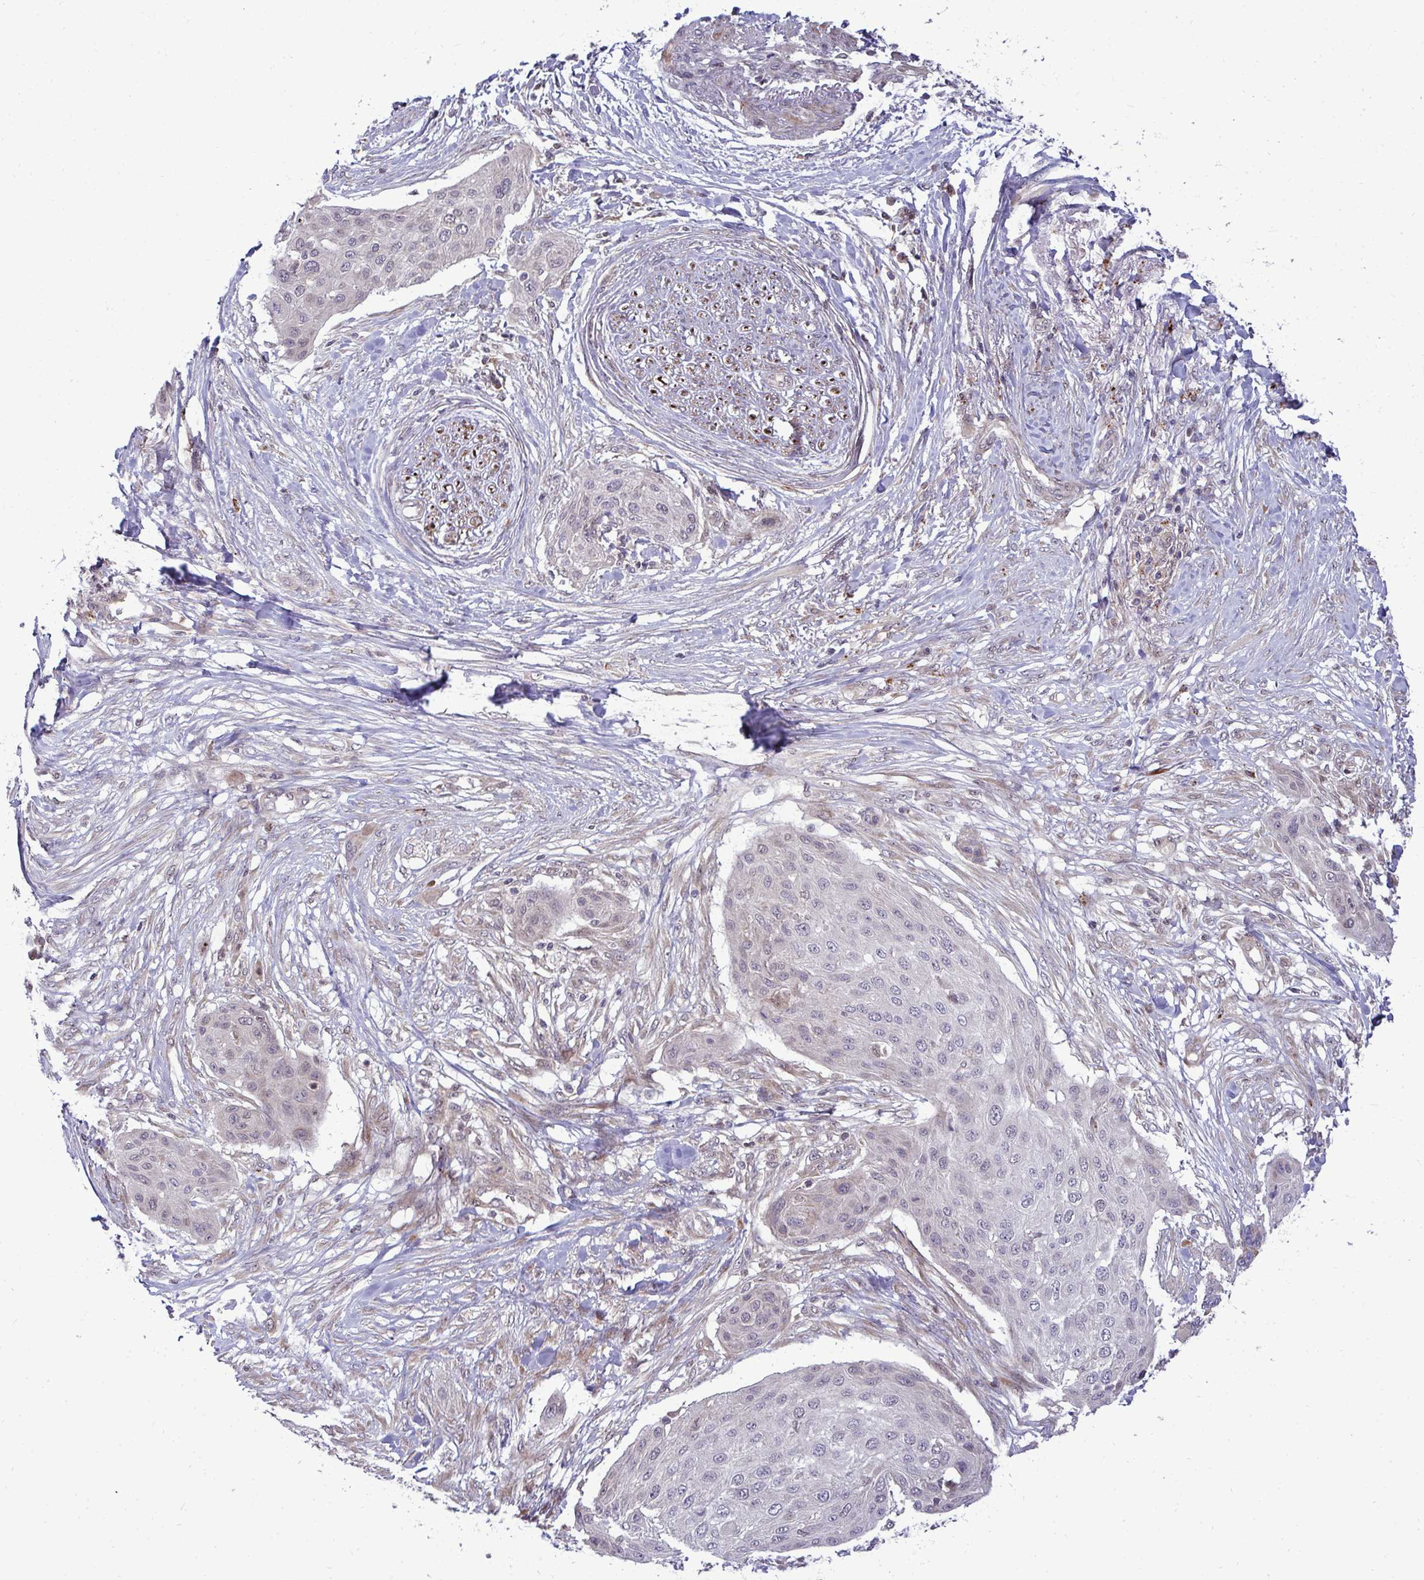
{"staining": {"intensity": "negative", "quantity": "none", "location": "none"}, "tissue": "skin cancer", "cell_type": "Tumor cells", "image_type": "cancer", "snomed": [{"axis": "morphology", "description": "Squamous cell carcinoma, NOS"}, {"axis": "topography", "description": "Skin"}], "caption": "Tumor cells are negative for brown protein staining in squamous cell carcinoma (skin).", "gene": "TRIM44", "patient": {"sex": "female", "age": 87}}